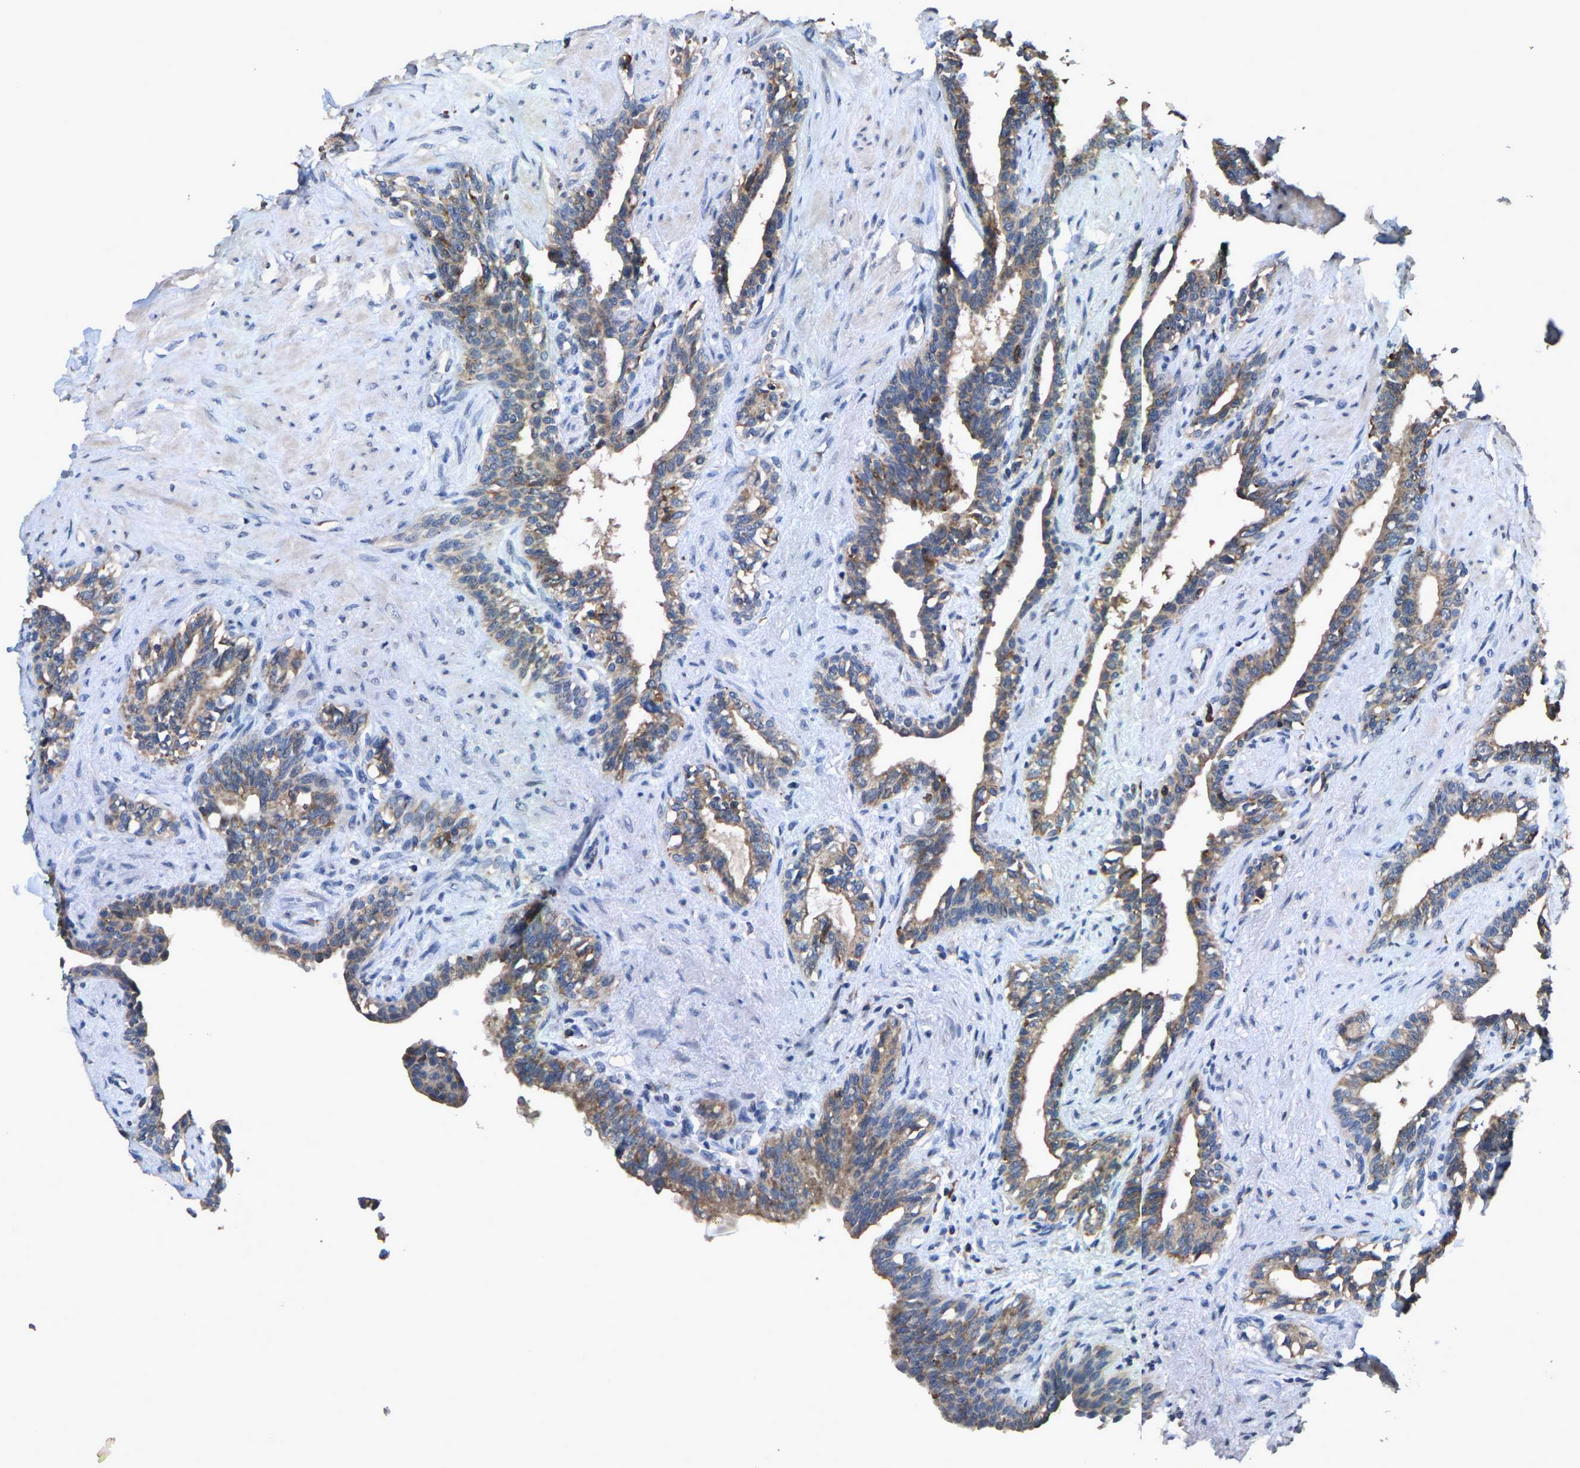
{"staining": {"intensity": "moderate", "quantity": "25%-75%", "location": "cytoplasmic/membranous"}, "tissue": "seminal vesicle", "cell_type": "Glandular cells", "image_type": "normal", "snomed": [{"axis": "morphology", "description": "Normal tissue, NOS"}, {"axis": "morphology", "description": "Adenocarcinoma, High grade"}, {"axis": "topography", "description": "Prostate"}, {"axis": "topography", "description": "Seminal veicle"}], "caption": "Immunohistochemical staining of unremarkable human seminal vesicle shows medium levels of moderate cytoplasmic/membranous expression in approximately 25%-75% of glandular cells. (DAB (3,3'-diaminobenzidine) = brown stain, brightfield microscopy at high magnification).", "gene": "TDRKH", "patient": {"sex": "male", "age": 55}}